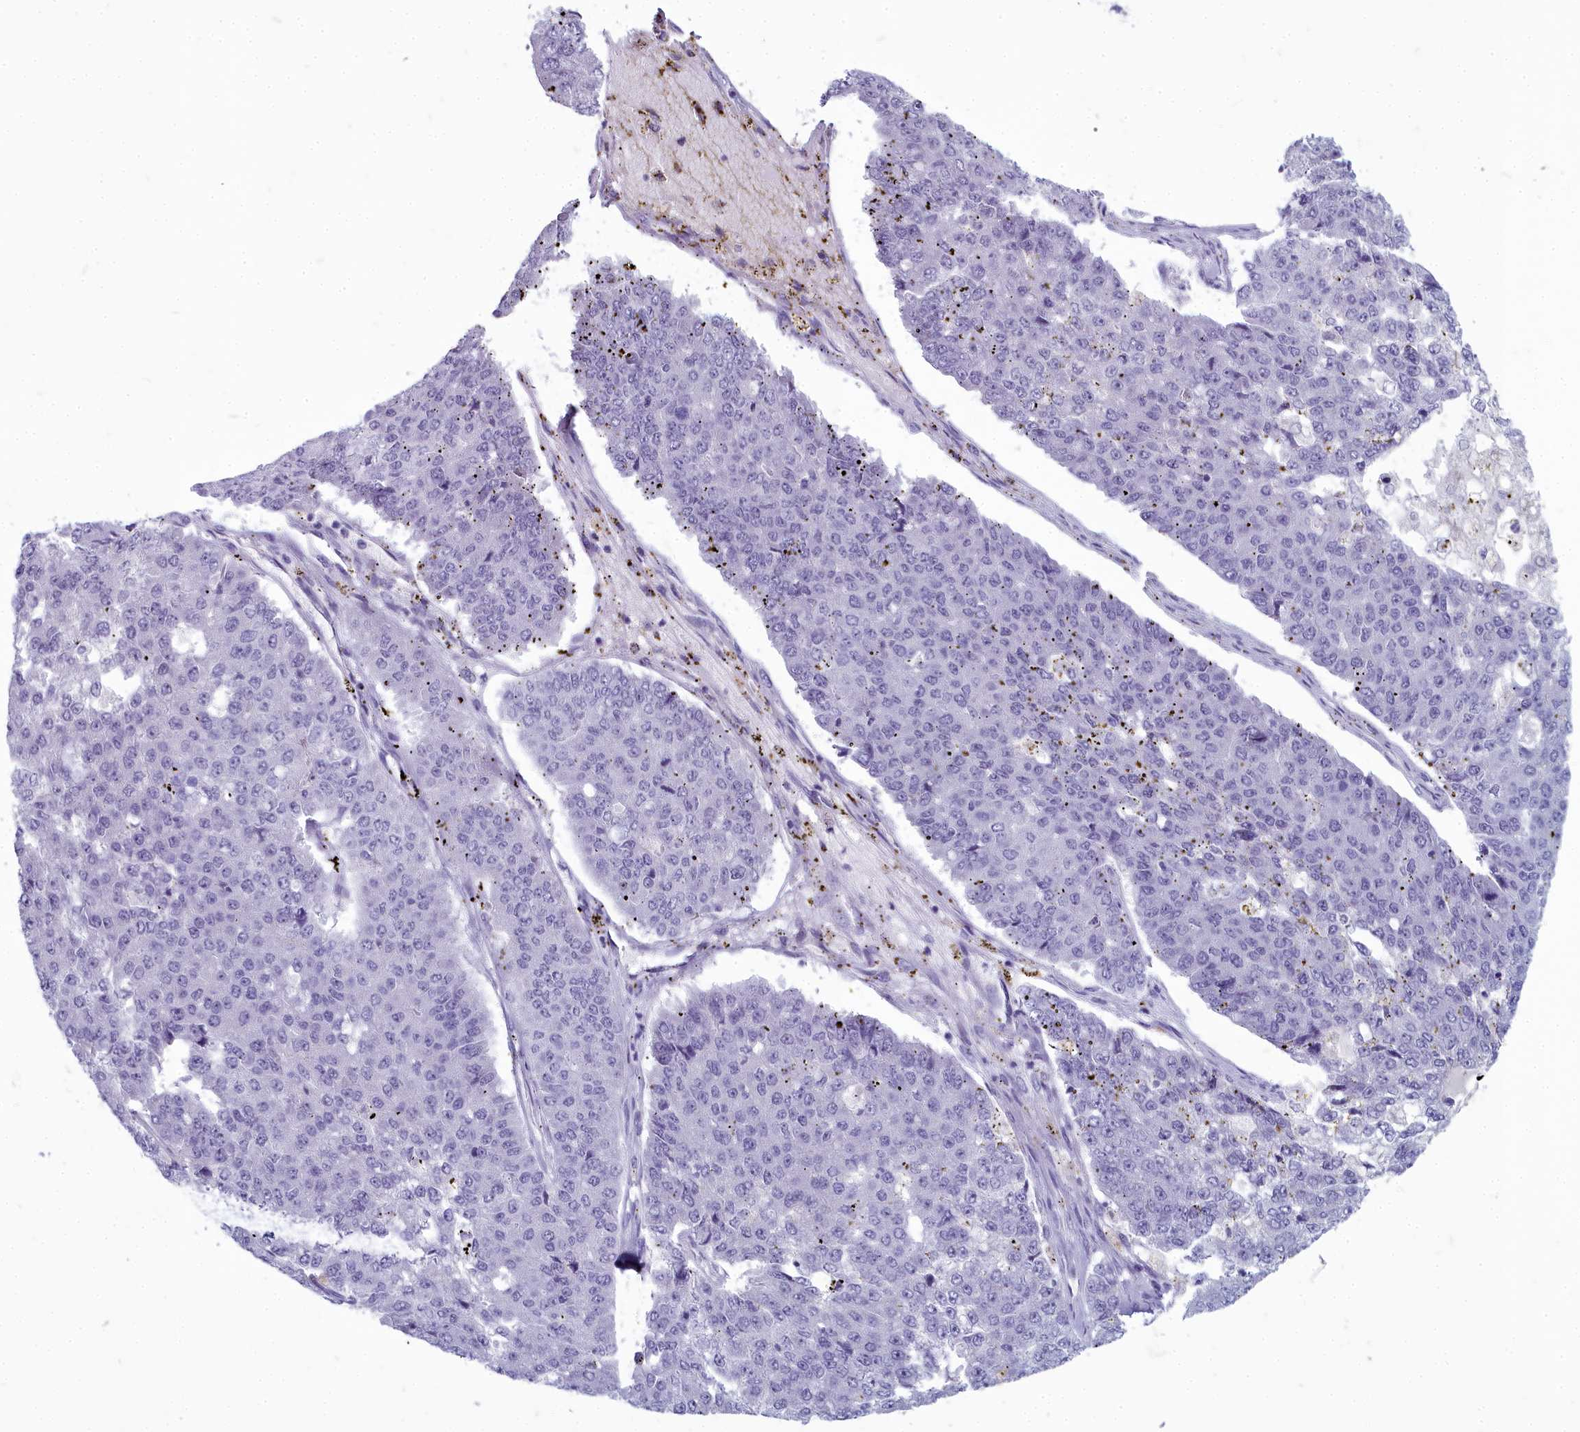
{"staining": {"intensity": "moderate", "quantity": "<25%", "location": "cytoplasmic/membranous"}, "tissue": "pancreatic cancer", "cell_type": "Tumor cells", "image_type": "cancer", "snomed": [{"axis": "morphology", "description": "Adenocarcinoma, NOS"}, {"axis": "topography", "description": "Pancreas"}], "caption": "Human pancreatic cancer (adenocarcinoma) stained with a protein marker displays moderate staining in tumor cells.", "gene": "INSYN2A", "patient": {"sex": "male", "age": 50}}